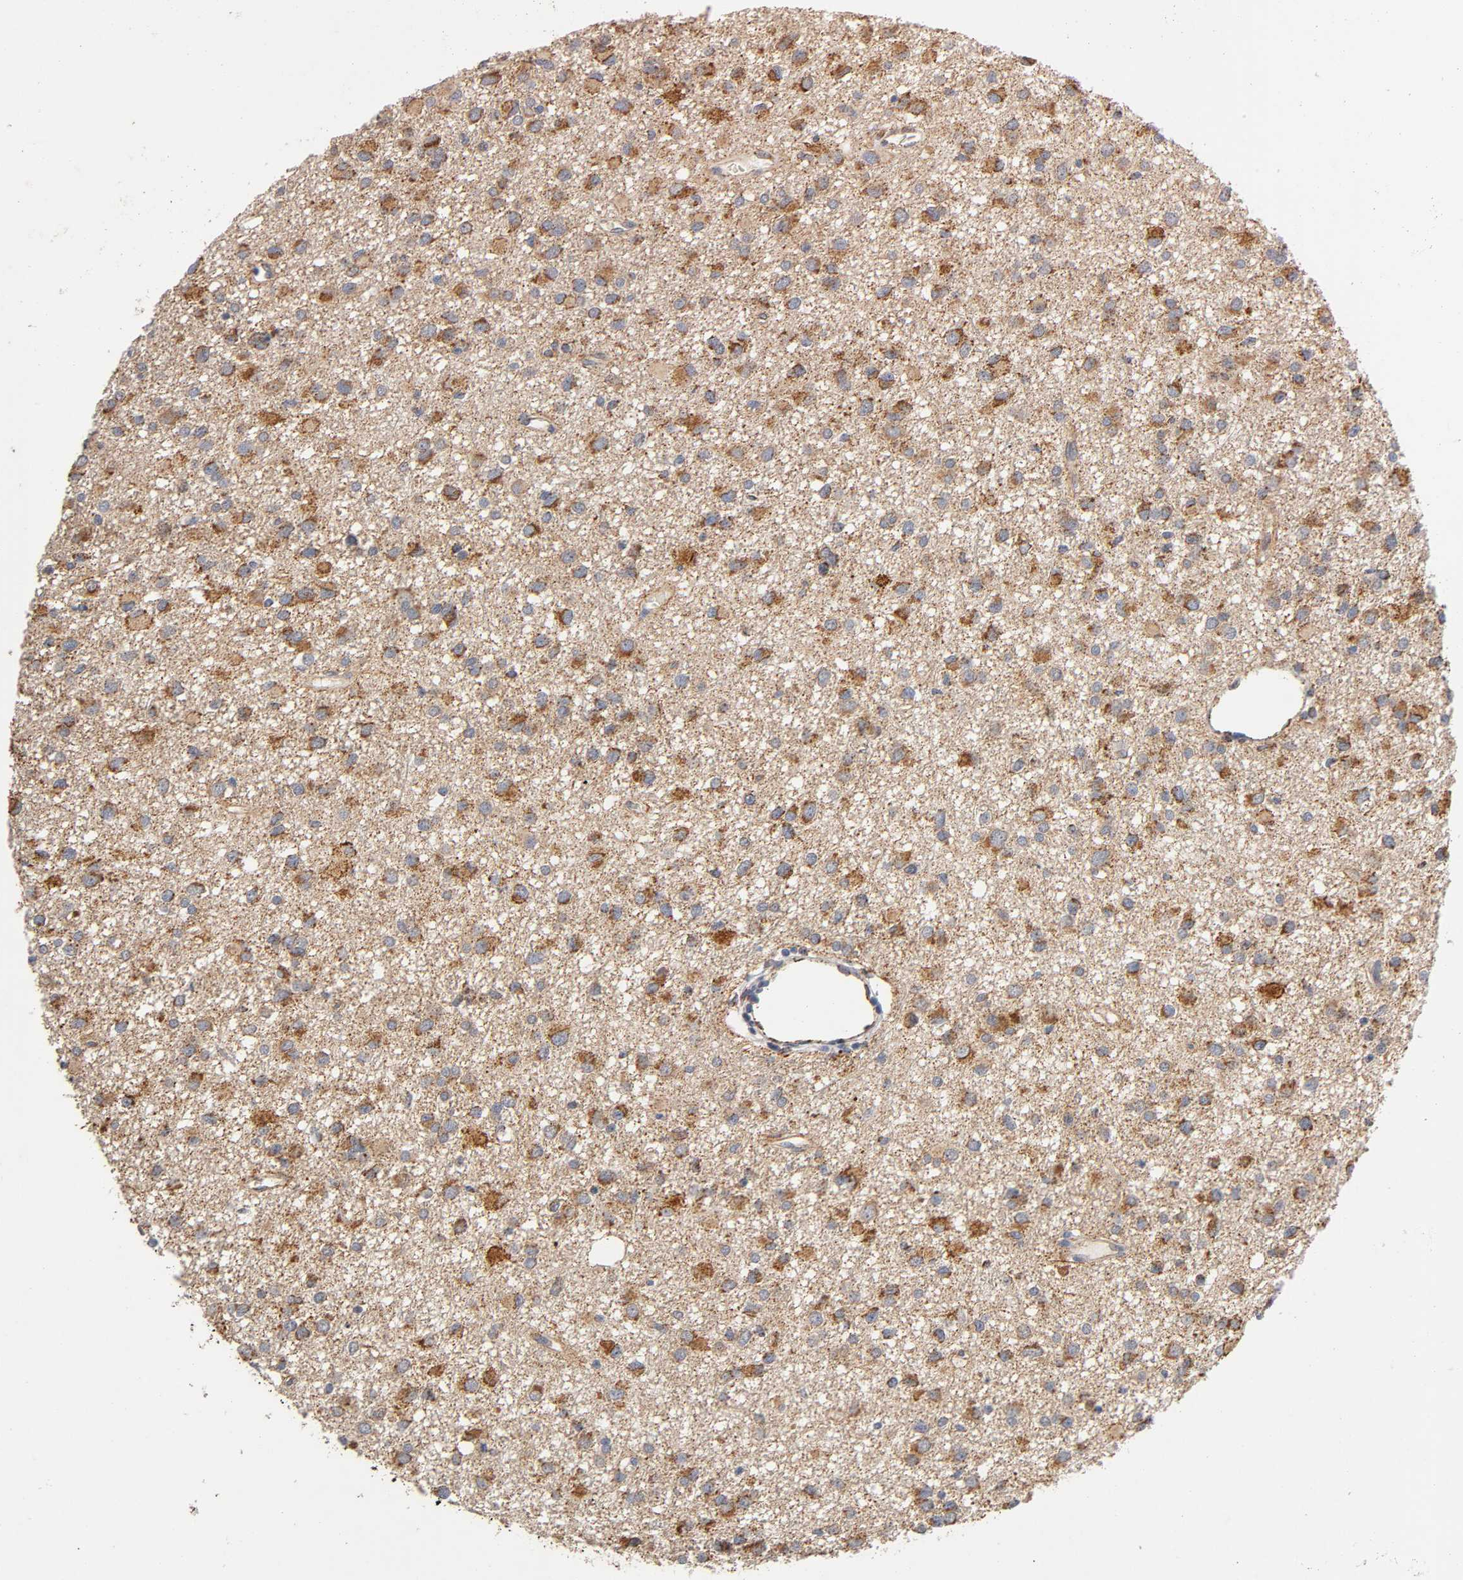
{"staining": {"intensity": "strong", "quantity": ">75%", "location": "cytoplasmic/membranous"}, "tissue": "glioma", "cell_type": "Tumor cells", "image_type": "cancer", "snomed": [{"axis": "morphology", "description": "Glioma, malignant, Low grade"}, {"axis": "topography", "description": "Brain"}], "caption": "Protein staining by immunohistochemistry (IHC) shows strong cytoplasmic/membranous positivity in approximately >75% of tumor cells in glioma. The staining was performed using DAB (3,3'-diaminobenzidine) to visualize the protein expression in brown, while the nuclei were stained in blue with hematoxylin (Magnification: 20x).", "gene": "ISG15", "patient": {"sex": "male", "age": 42}}